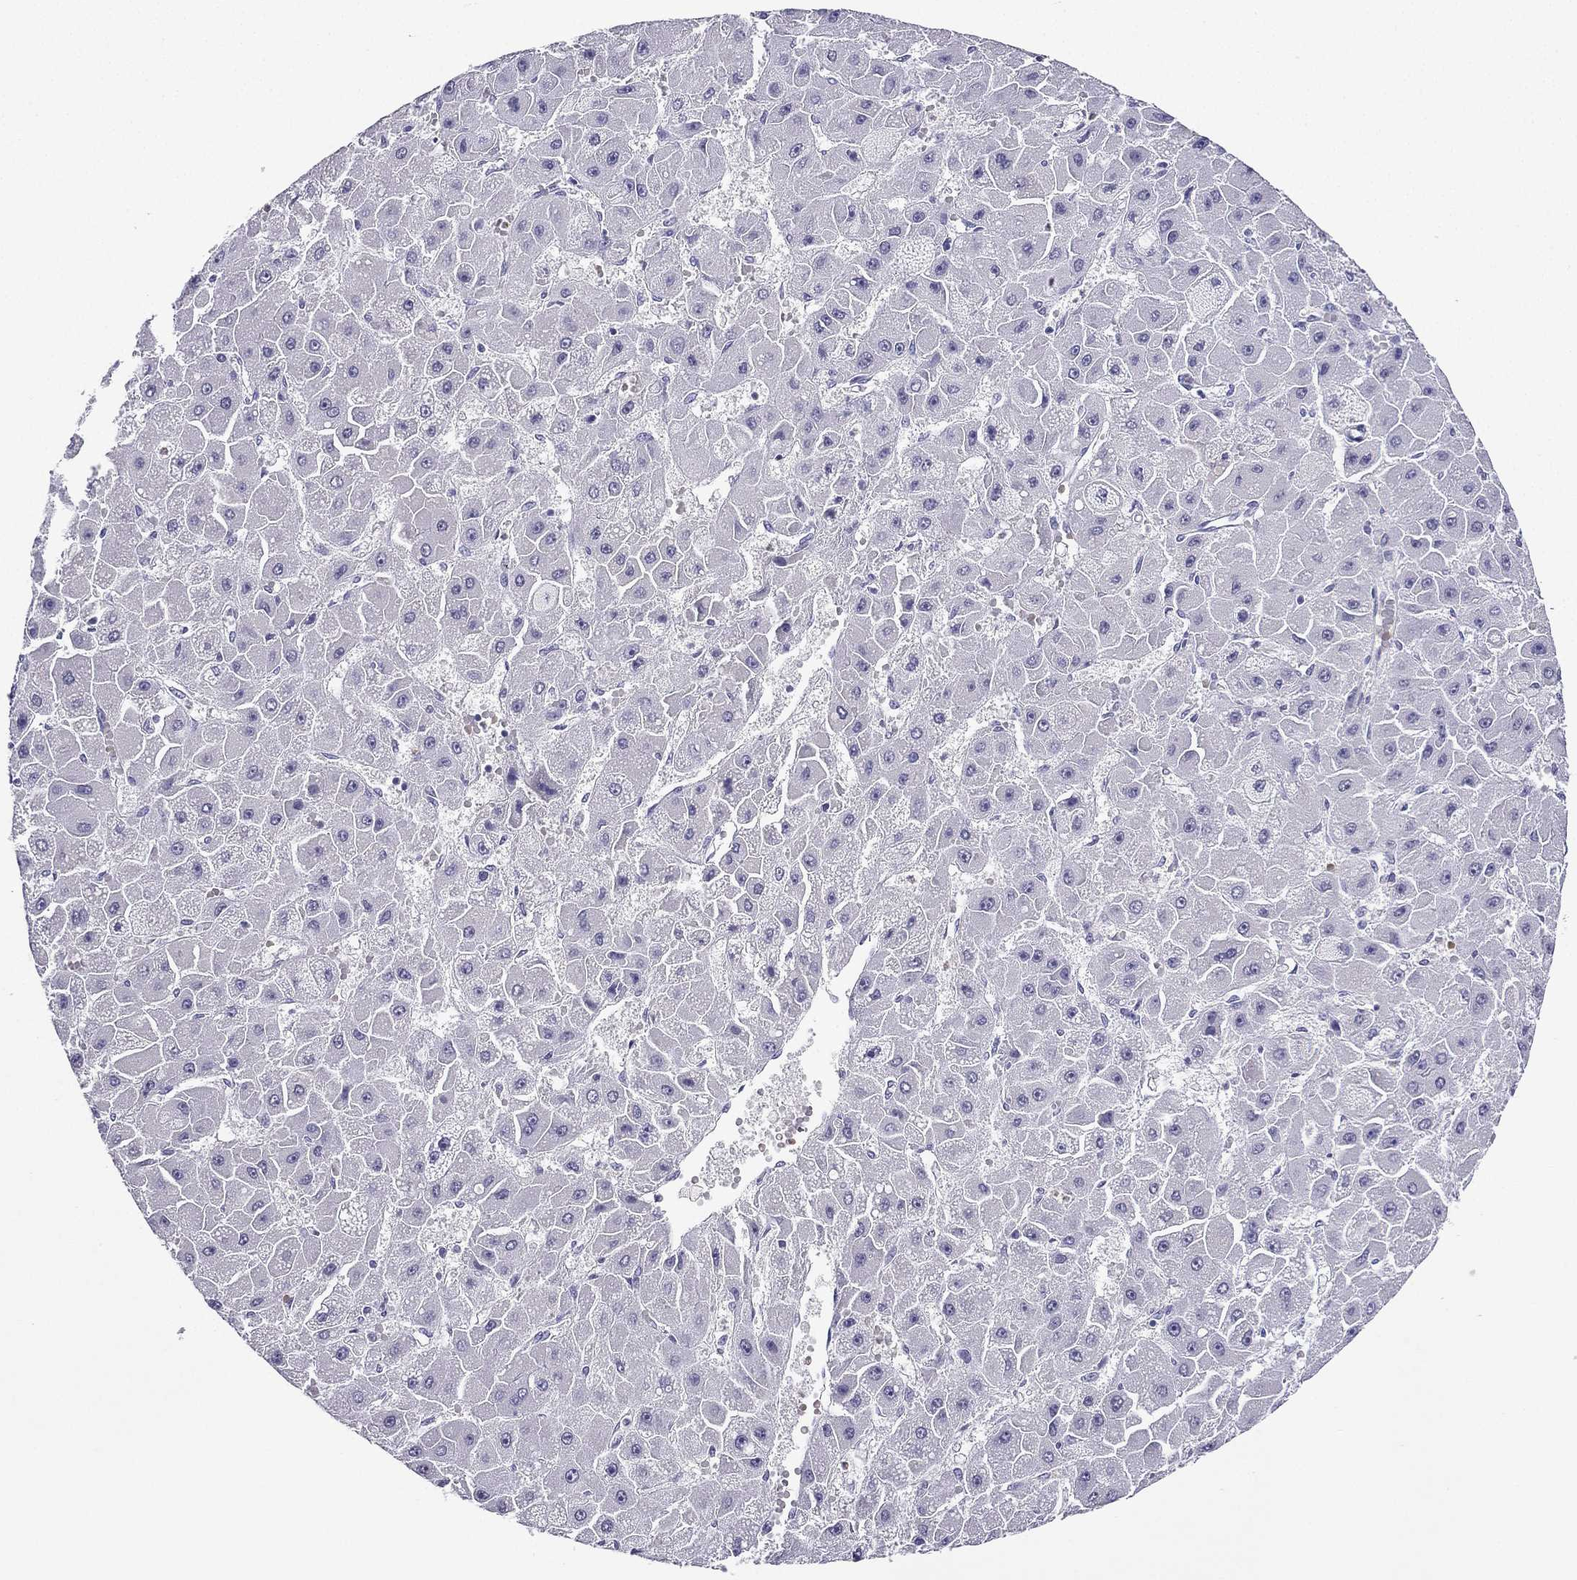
{"staining": {"intensity": "negative", "quantity": "none", "location": "none"}, "tissue": "liver cancer", "cell_type": "Tumor cells", "image_type": "cancer", "snomed": [{"axis": "morphology", "description": "Carcinoma, Hepatocellular, NOS"}, {"axis": "topography", "description": "Liver"}], "caption": "This is an immunohistochemistry (IHC) micrograph of liver cancer (hepatocellular carcinoma). There is no staining in tumor cells.", "gene": "NPTX1", "patient": {"sex": "female", "age": 25}}